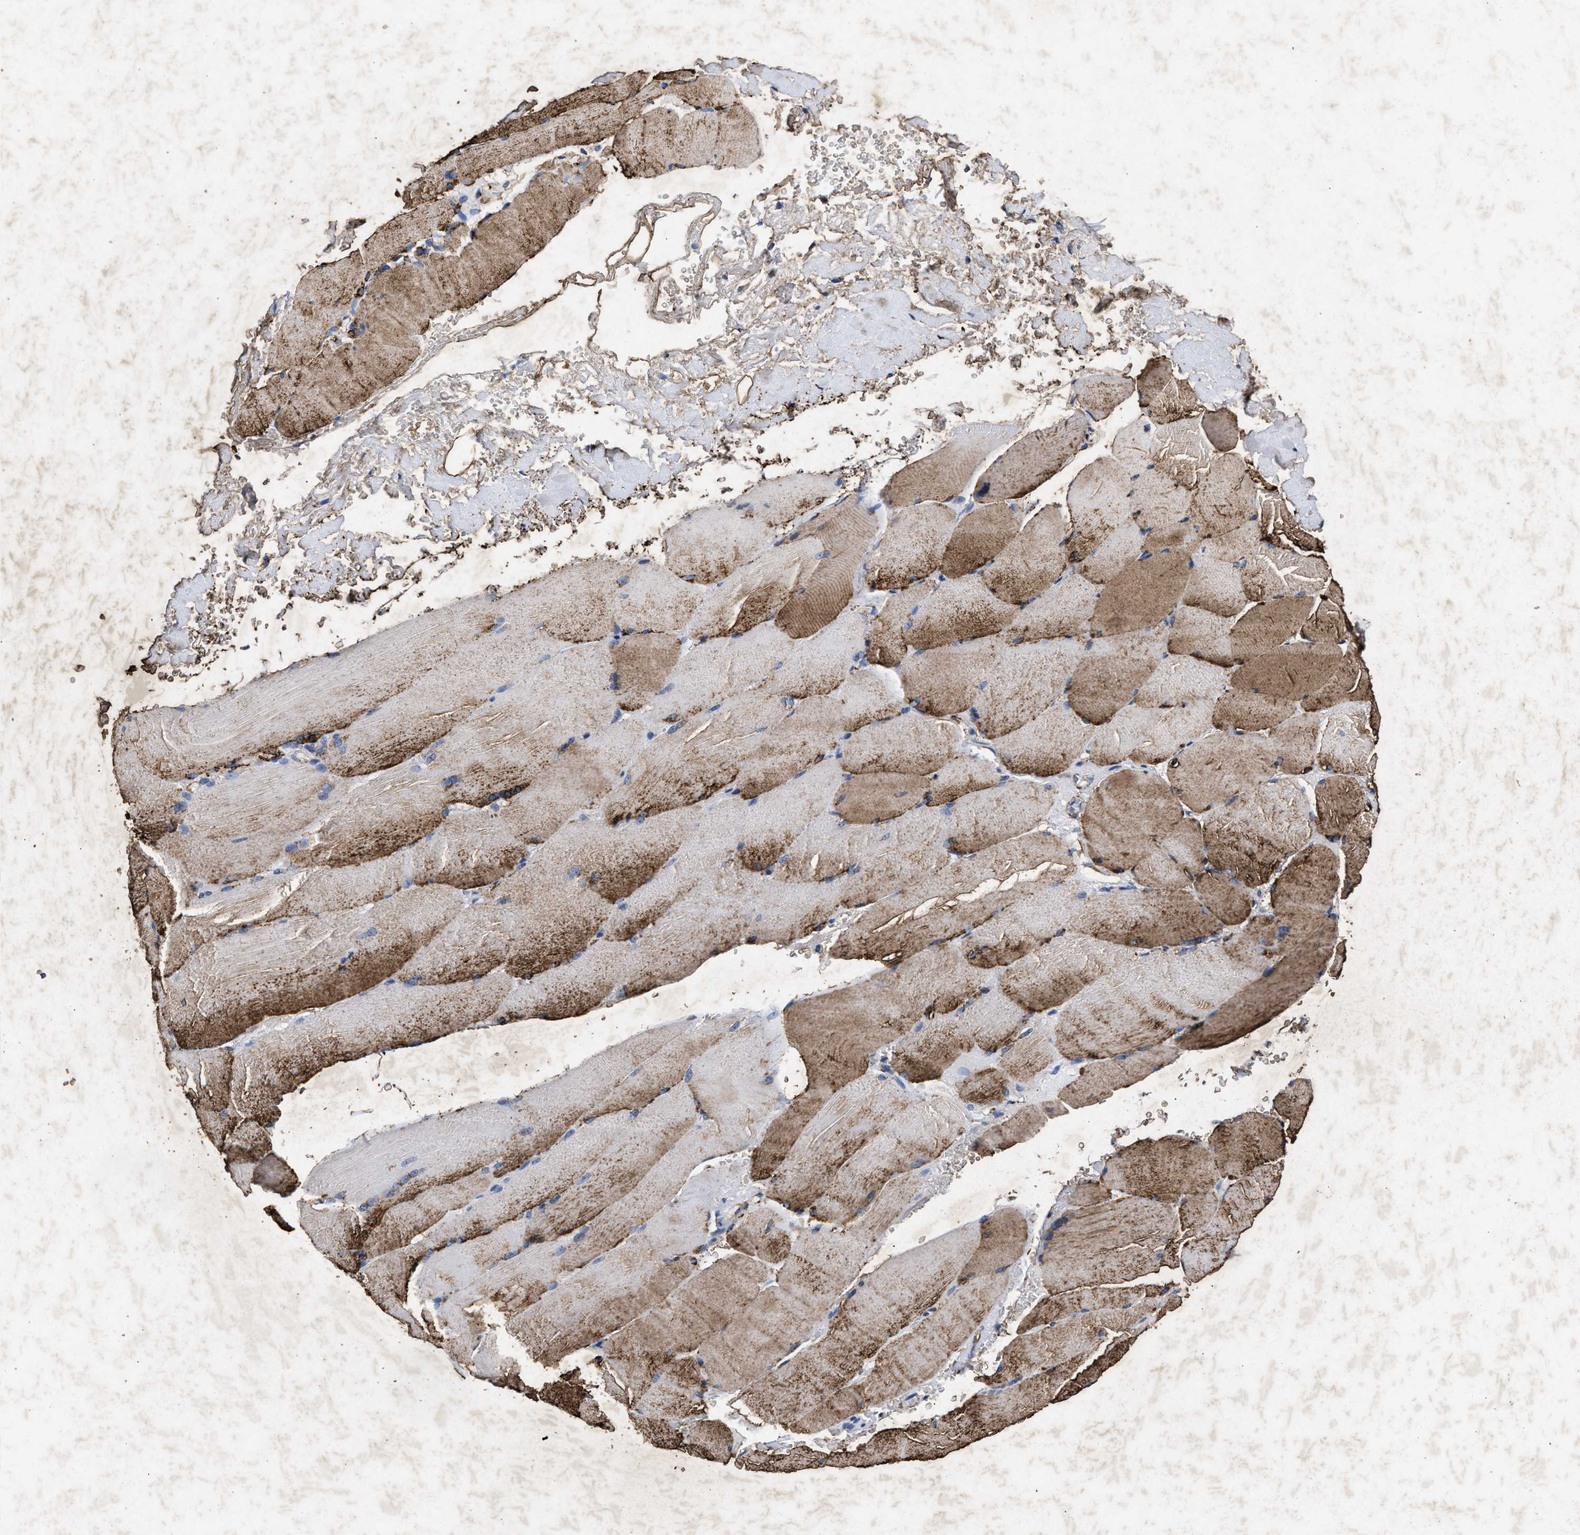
{"staining": {"intensity": "moderate", "quantity": ">75%", "location": "cytoplasmic/membranous"}, "tissue": "skeletal muscle", "cell_type": "Myocytes", "image_type": "normal", "snomed": [{"axis": "morphology", "description": "Normal tissue, NOS"}, {"axis": "topography", "description": "Skin"}, {"axis": "topography", "description": "Skeletal muscle"}], "caption": "IHC of benign skeletal muscle displays medium levels of moderate cytoplasmic/membranous staining in about >75% of myocytes. (brown staining indicates protein expression, while blue staining denotes nuclei).", "gene": "LTB4R2", "patient": {"sex": "male", "age": 83}}